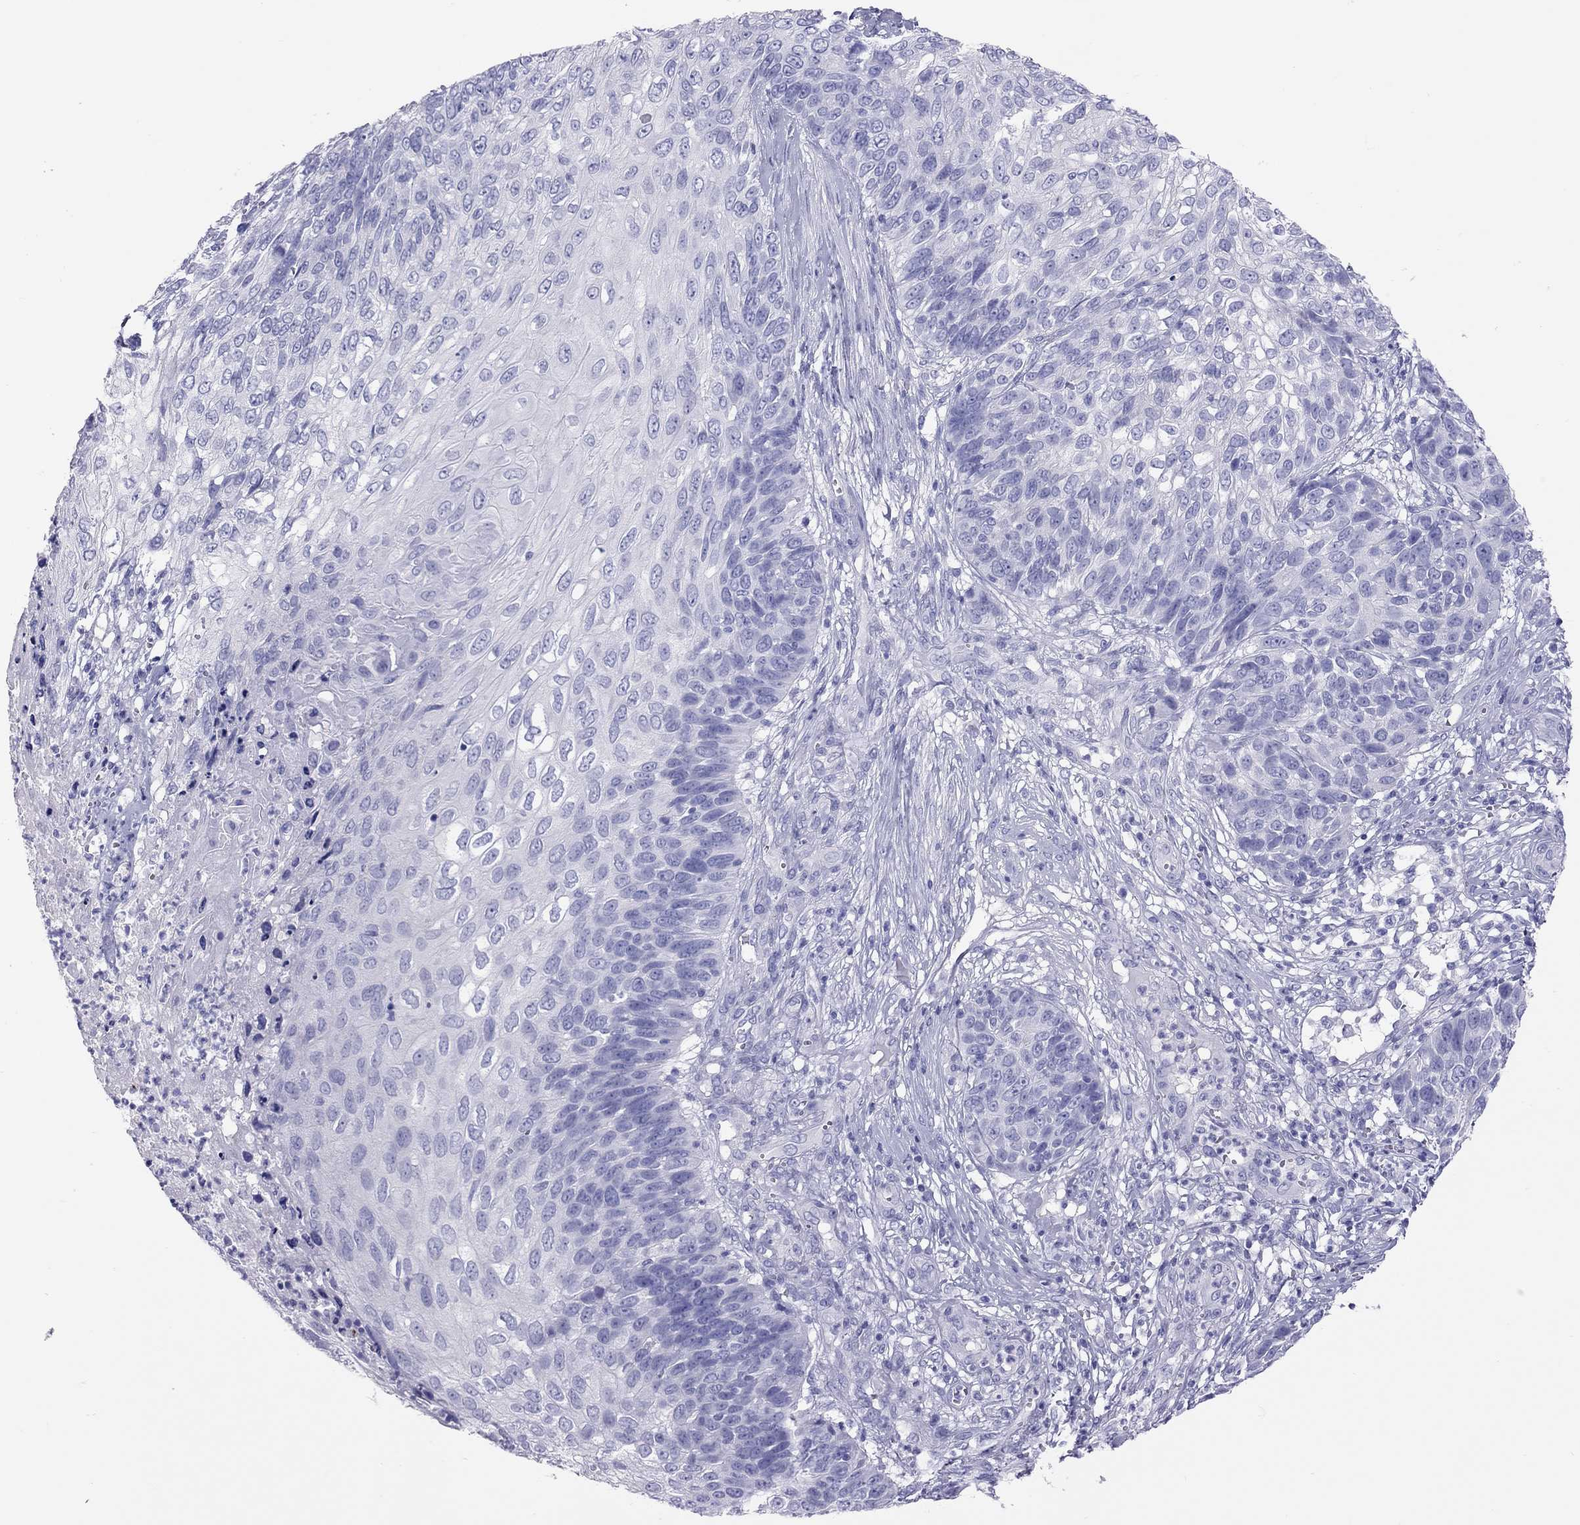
{"staining": {"intensity": "negative", "quantity": "none", "location": "none"}, "tissue": "skin cancer", "cell_type": "Tumor cells", "image_type": "cancer", "snomed": [{"axis": "morphology", "description": "Squamous cell carcinoma, NOS"}, {"axis": "topography", "description": "Skin"}], "caption": "Immunohistochemical staining of human squamous cell carcinoma (skin) shows no significant staining in tumor cells.", "gene": "PSMB11", "patient": {"sex": "male", "age": 92}}